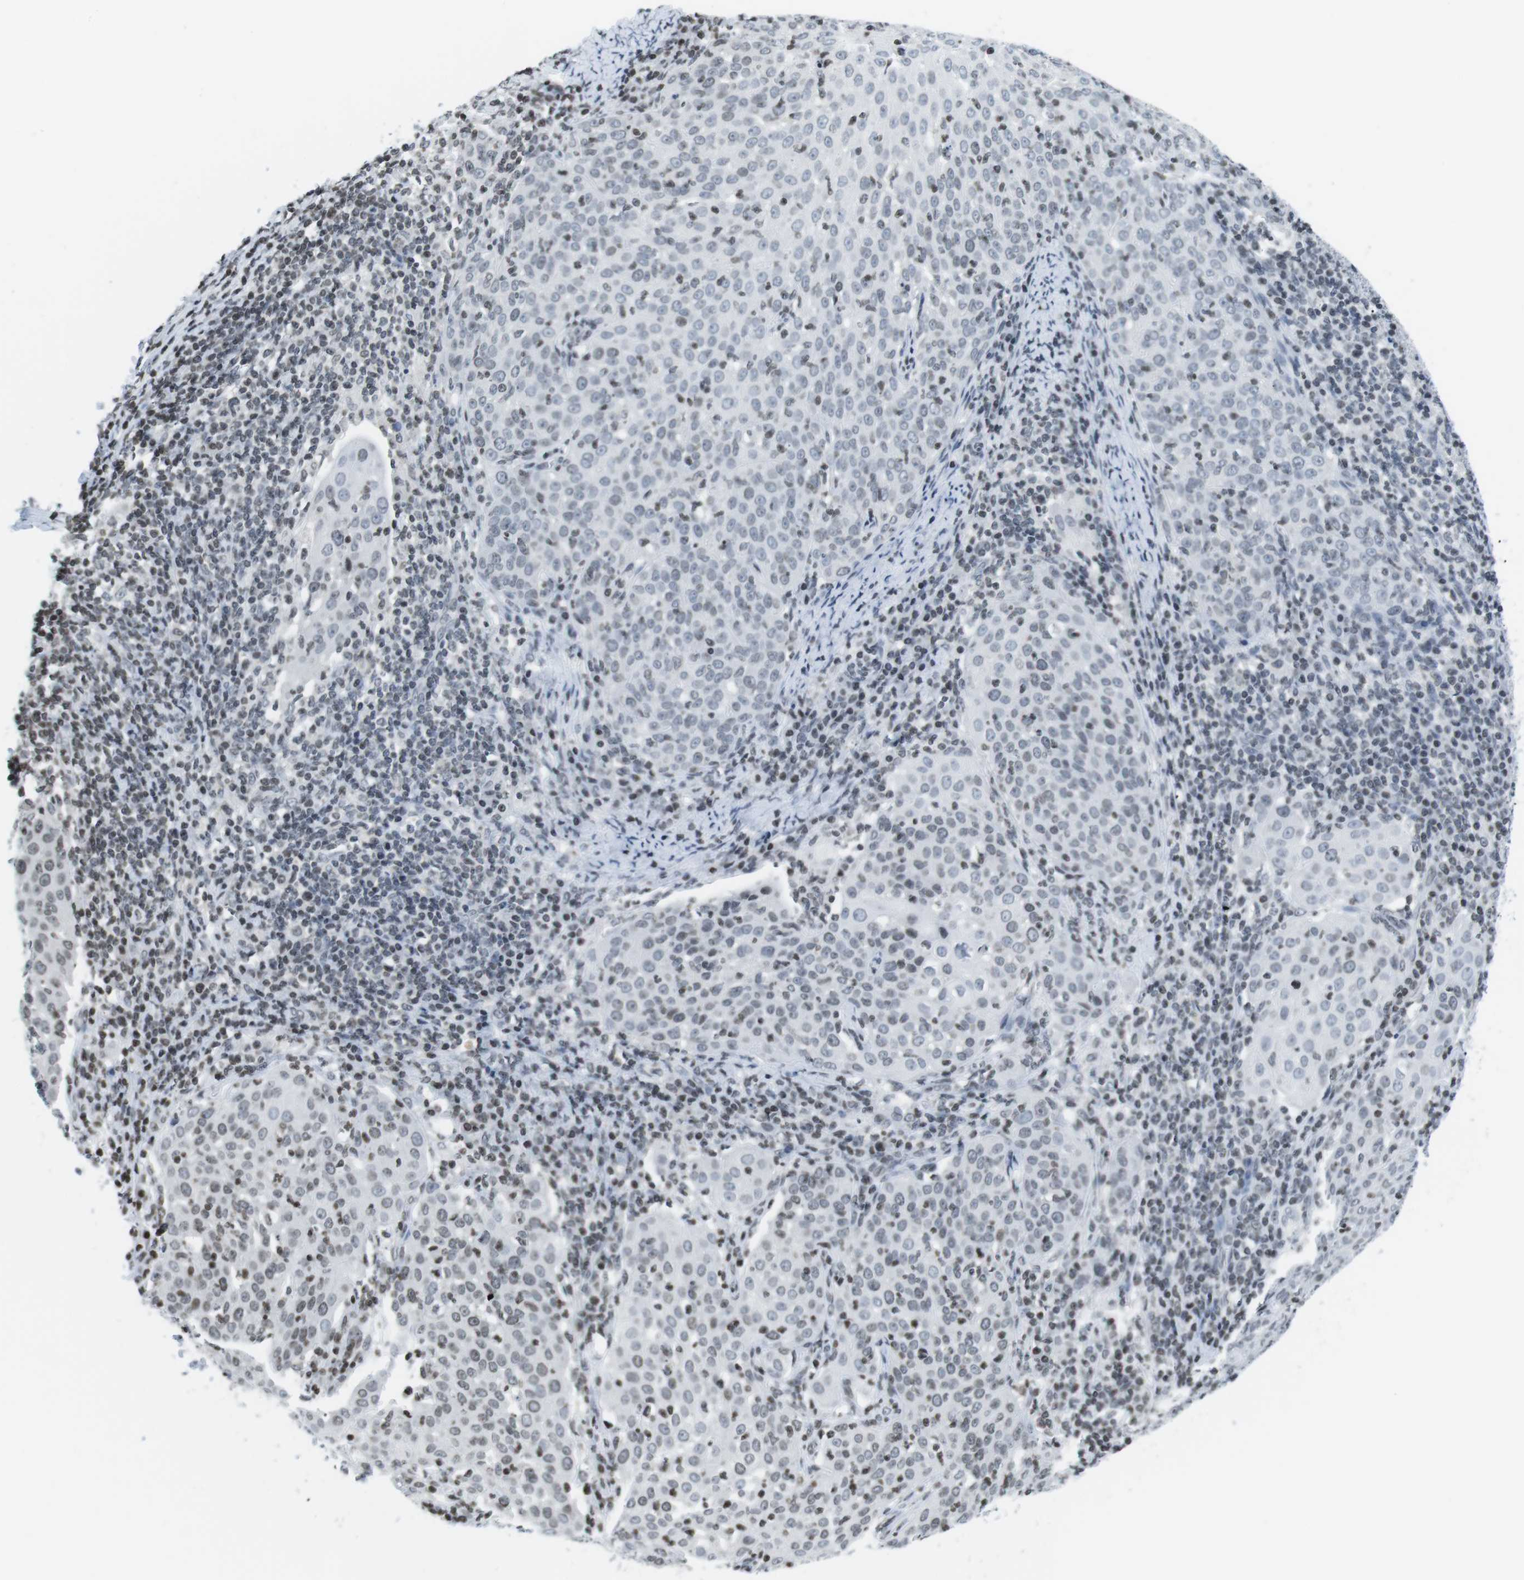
{"staining": {"intensity": "negative", "quantity": "none", "location": "none"}, "tissue": "cervical cancer", "cell_type": "Tumor cells", "image_type": "cancer", "snomed": [{"axis": "morphology", "description": "Squamous cell carcinoma, NOS"}, {"axis": "topography", "description": "Cervix"}], "caption": "Immunohistochemistry (IHC) of cervical cancer (squamous cell carcinoma) shows no staining in tumor cells.", "gene": "E2F2", "patient": {"sex": "female", "age": 51}}